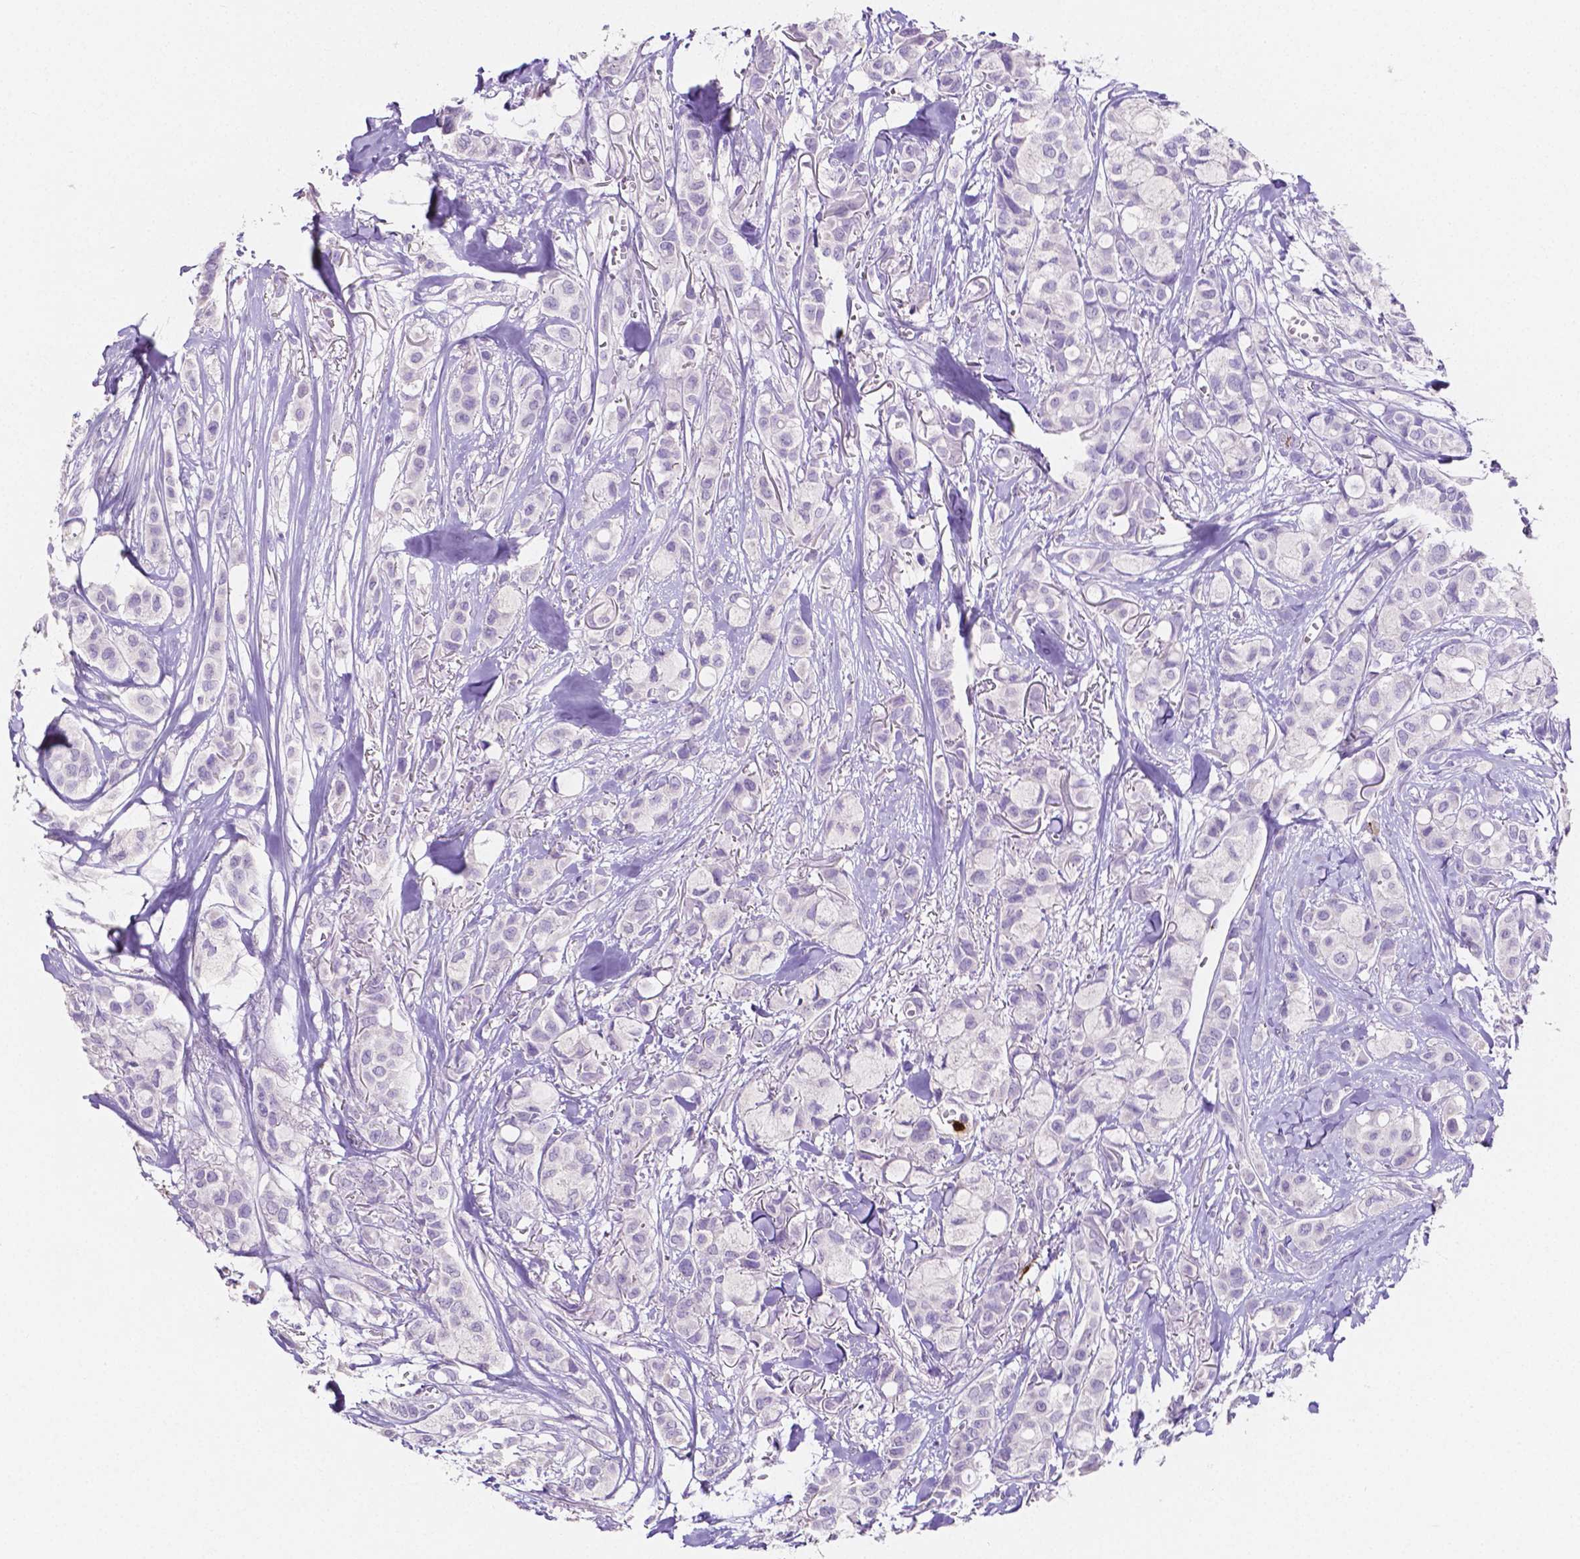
{"staining": {"intensity": "negative", "quantity": "none", "location": "none"}, "tissue": "breast cancer", "cell_type": "Tumor cells", "image_type": "cancer", "snomed": [{"axis": "morphology", "description": "Duct carcinoma"}, {"axis": "topography", "description": "Breast"}], "caption": "Immunohistochemistry (IHC) photomicrograph of human breast cancer (intraductal carcinoma) stained for a protein (brown), which exhibits no positivity in tumor cells.", "gene": "MMP9", "patient": {"sex": "female", "age": 85}}